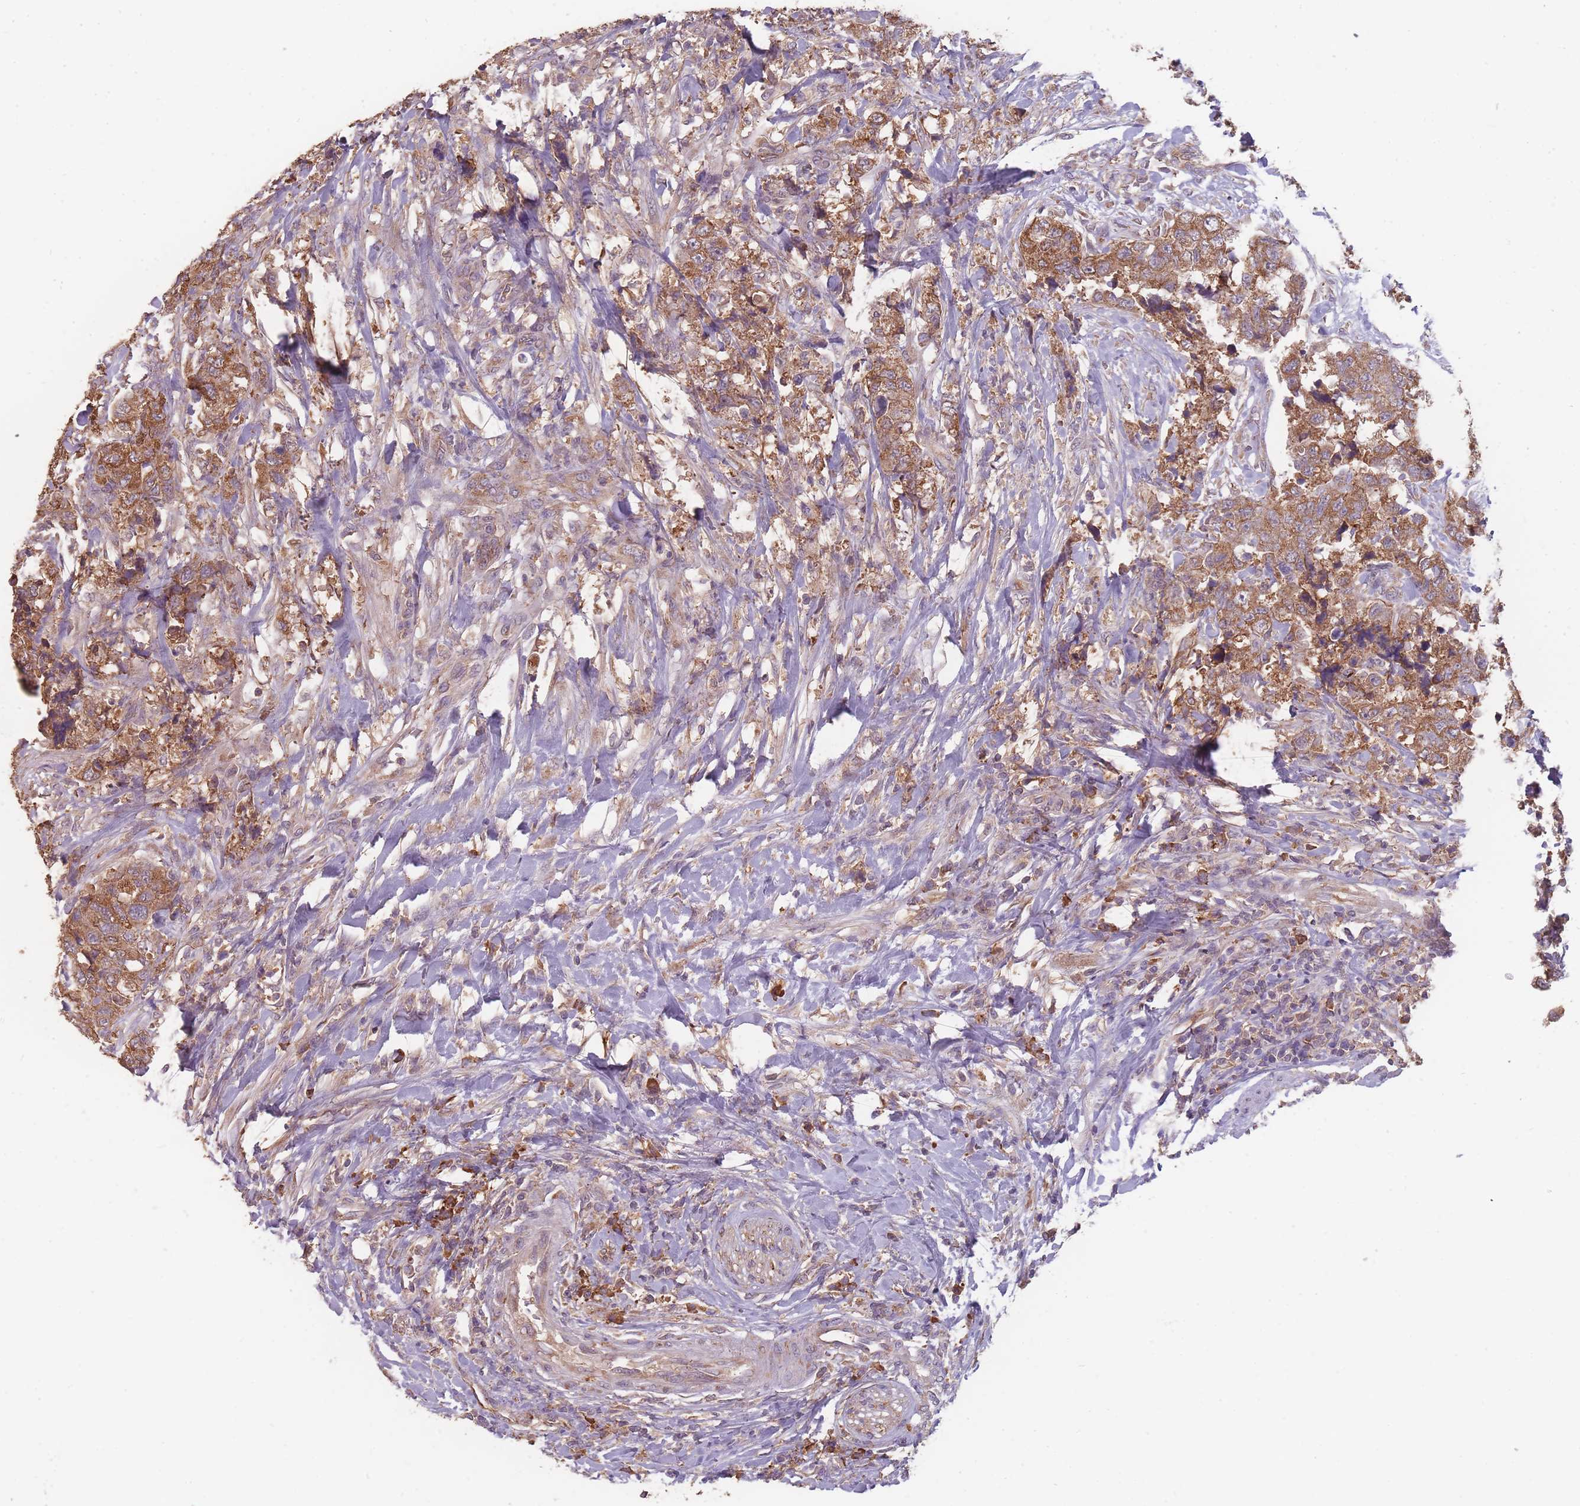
{"staining": {"intensity": "moderate", "quantity": ">75%", "location": "cytoplasmic/membranous"}, "tissue": "urothelial cancer", "cell_type": "Tumor cells", "image_type": "cancer", "snomed": [{"axis": "morphology", "description": "Urothelial carcinoma, High grade"}, {"axis": "topography", "description": "Urinary bladder"}], "caption": "The photomicrograph demonstrates staining of urothelial carcinoma (high-grade), revealing moderate cytoplasmic/membranous protein positivity (brown color) within tumor cells.", "gene": "SANBR", "patient": {"sex": "female", "age": 78}}